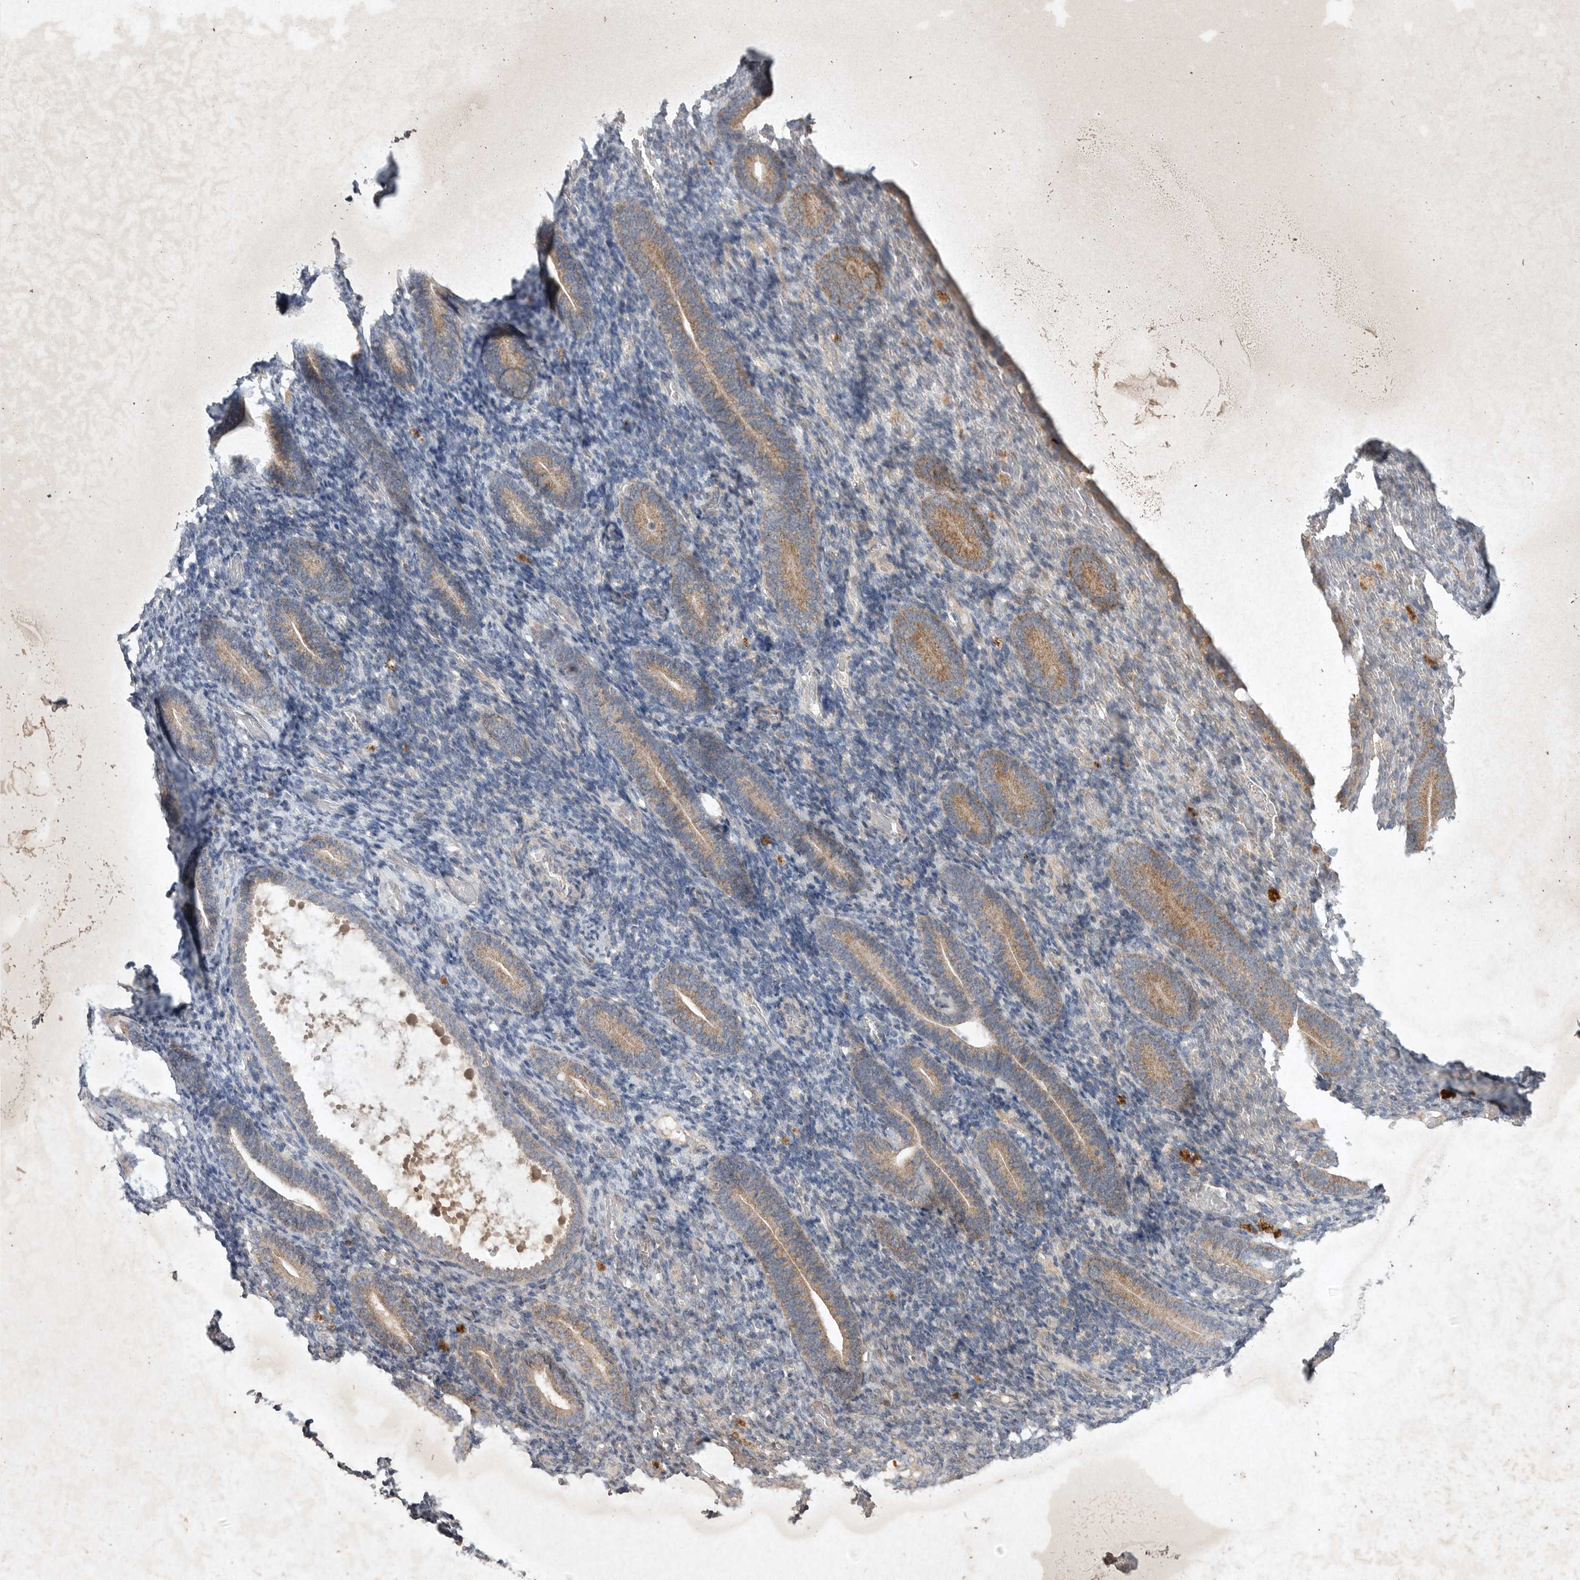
{"staining": {"intensity": "negative", "quantity": "none", "location": "none"}, "tissue": "endometrium", "cell_type": "Cells in endometrial stroma", "image_type": "normal", "snomed": [{"axis": "morphology", "description": "Normal tissue, NOS"}, {"axis": "topography", "description": "Endometrium"}], "caption": "DAB immunohistochemical staining of unremarkable endometrium exhibits no significant positivity in cells in endometrial stroma.", "gene": "DDR1", "patient": {"sex": "female", "age": 51}}